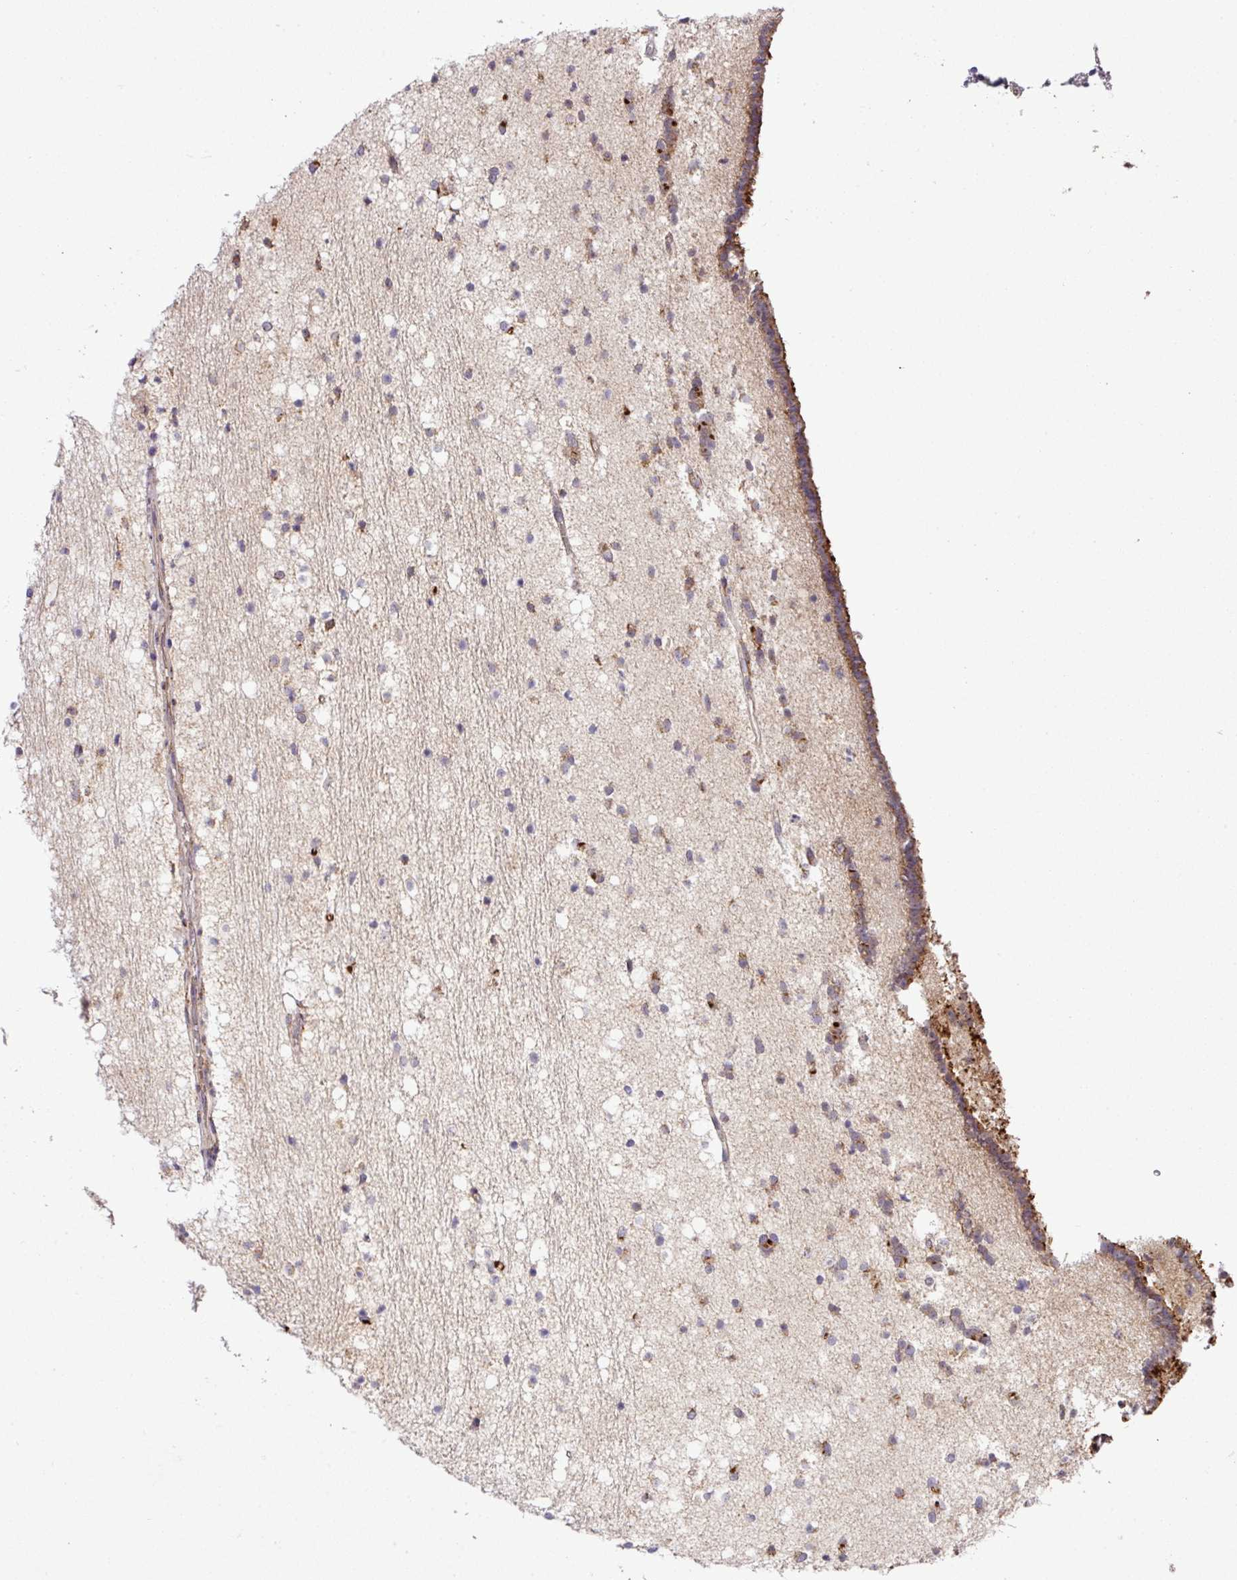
{"staining": {"intensity": "moderate", "quantity": "<25%", "location": "cytoplasmic/membranous"}, "tissue": "caudate", "cell_type": "Glial cells", "image_type": "normal", "snomed": [{"axis": "morphology", "description": "Normal tissue, NOS"}, {"axis": "topography", "description": "Lateral ventricle wall"}], "caption": "Brown immunohistochemical staining in unremarkable human caudate displays moderate cytoplasmic/membranous expression in approximately <25% of glial cells.", "gene": "CFAP97", "patient": {"sex": "male", "age": 37}}